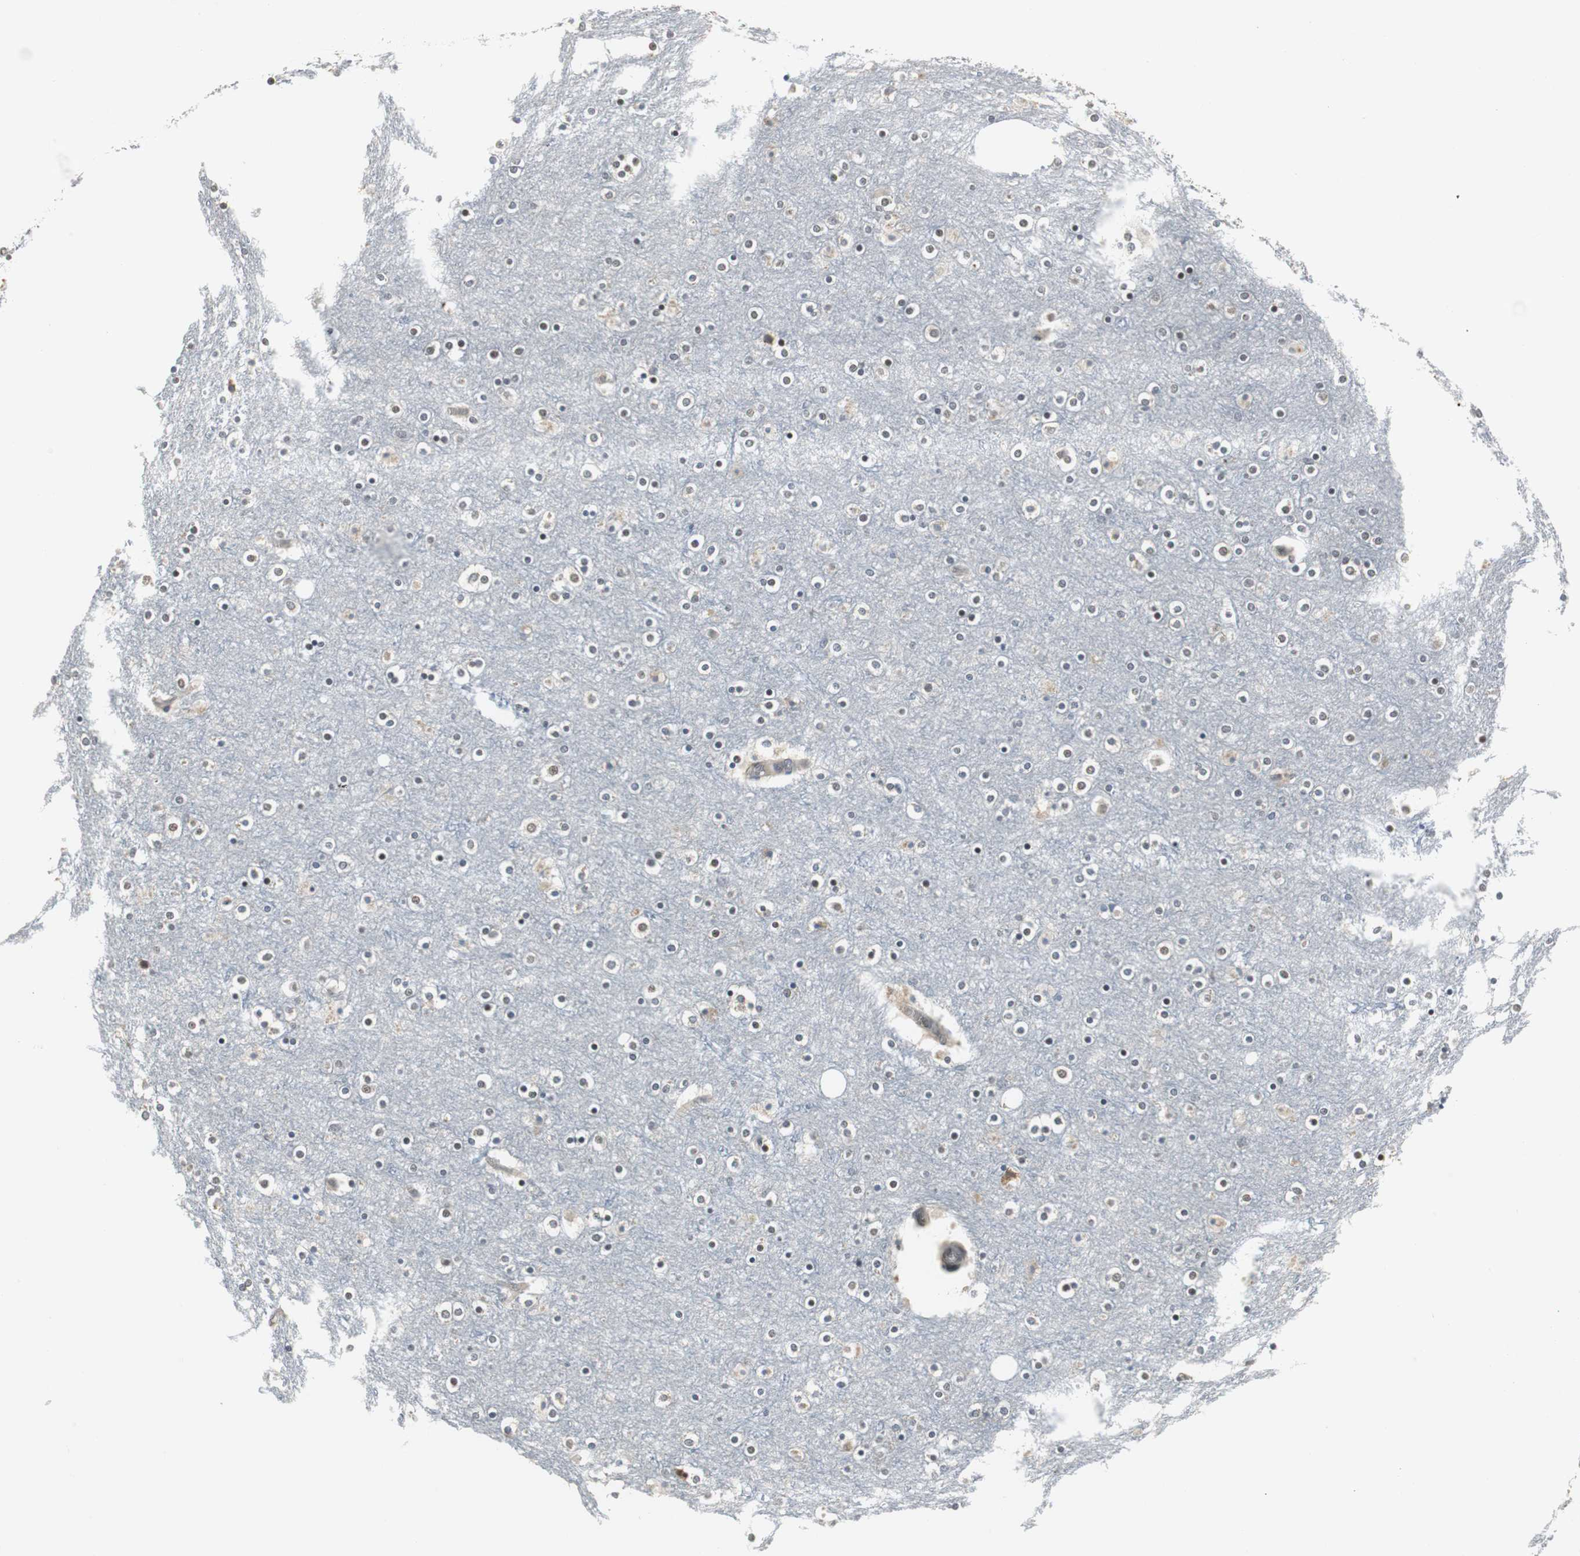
{"staining": {"intensity": "negative", "quantity": "none", "location": "none"}, "tissue": "cerebral cortex", "cell_type": "Endothelial cells", "image_type": "normal", "snomed": [{"axis": "morphology", "description": "Normal tissue, NOS"}, {"axis": "topography", "description": "Cerebral cortex"}], "caption": "An IHC histopathology image of benign cerebral cortex is shown. There is no staining in endothelial cells of cerebral cortex.", "gene": "CCT5", "patient": {"sex": "female", "age": 54}}